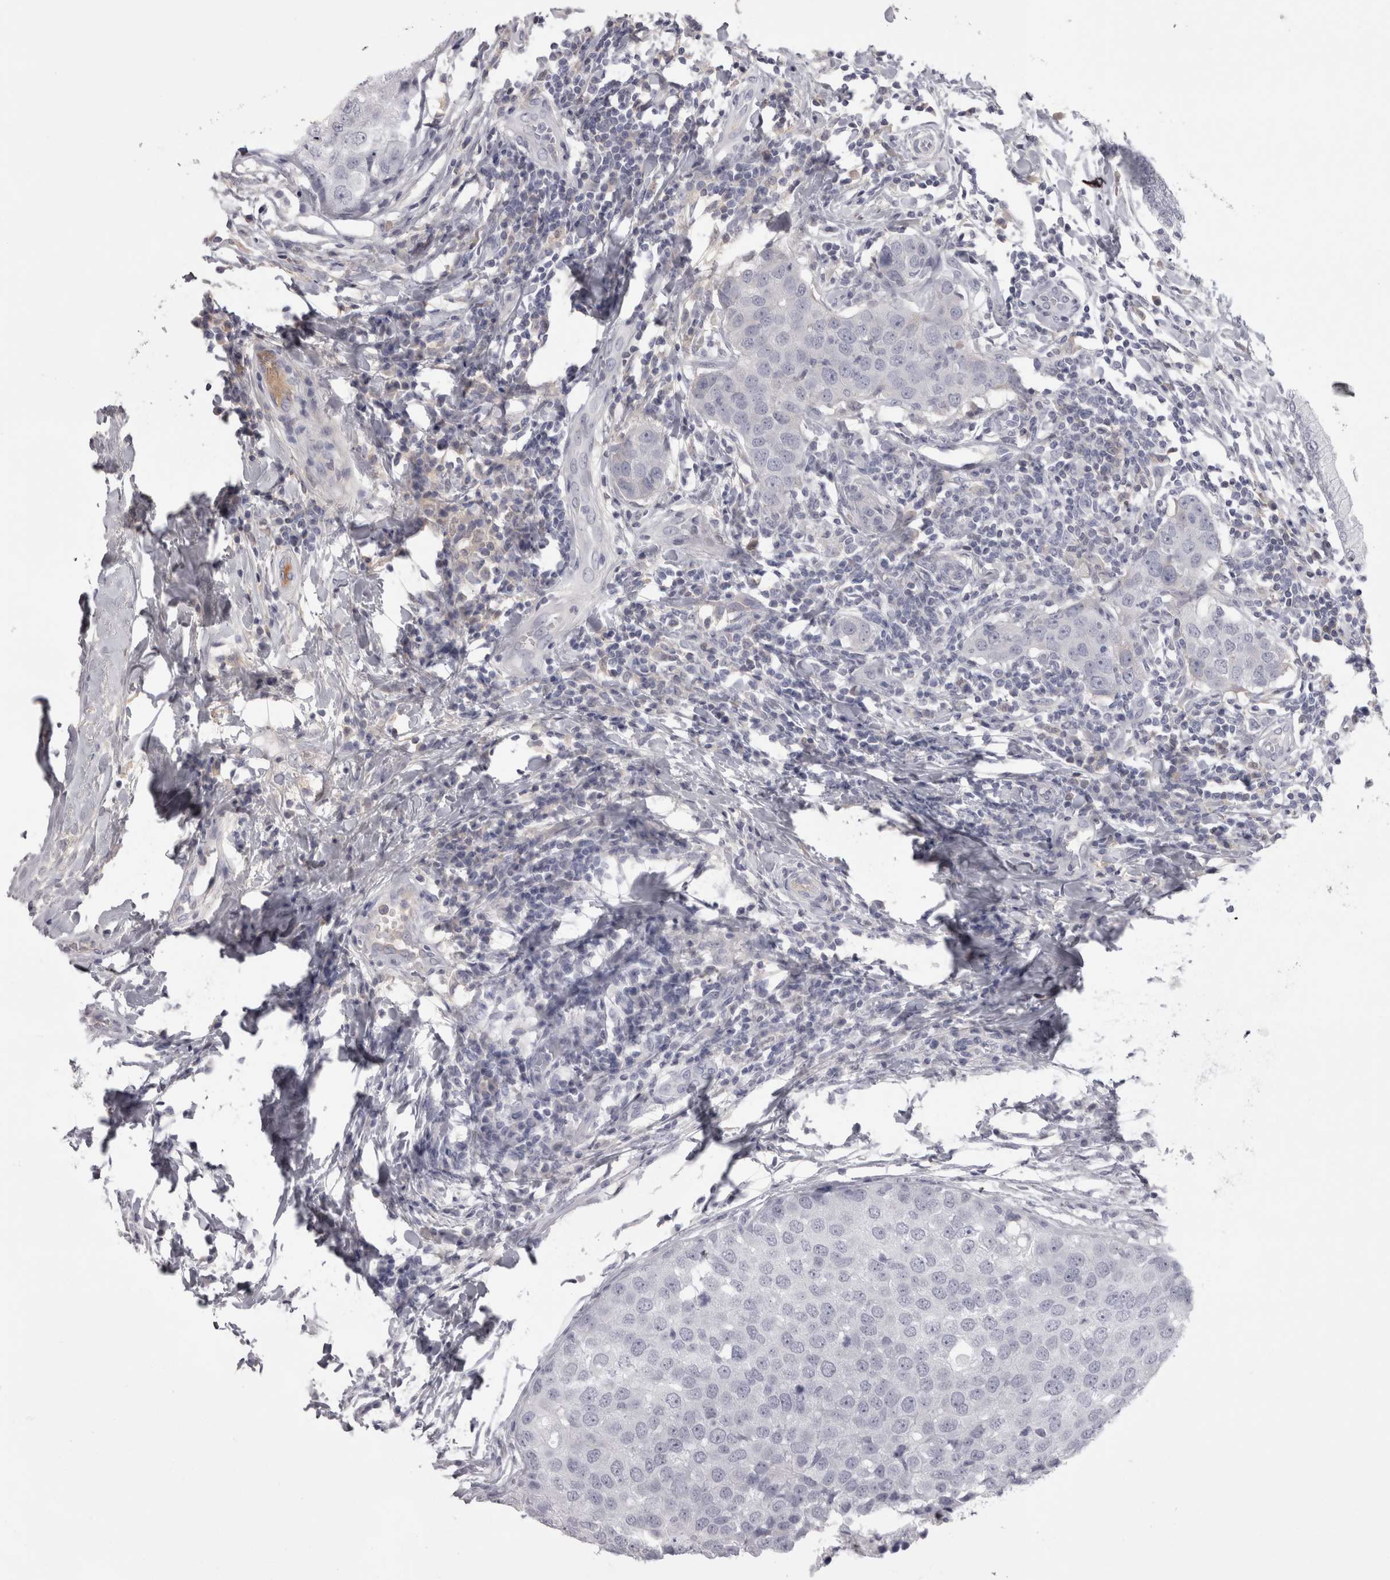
{"staining": {"intensity": "negative", "quantity": "none", "location": "none"}, "tissue": "breast cancer", "cell_type": "Tumor cells", "image_type": "cancer", "snomed": [{"axis": "morphology", "description": "Duct carcinoma"}, {"axis": "topography", "description": "Breast"}], "caption": "Immunohistochemistry (IHC) micrograph of neoplastic tissue: breast invasive ductal carcinoma stained with DAB (3,3'-diaminobenzidine) displays no significant protein staining in tumor cells. (Brightfield microscopy of DAB (3,3'-diaminobenzidine) immunohistochemistry (IHC) at high magnification).", "gene": "SAA4", "patient": {"sex": "female", "age": 27}}